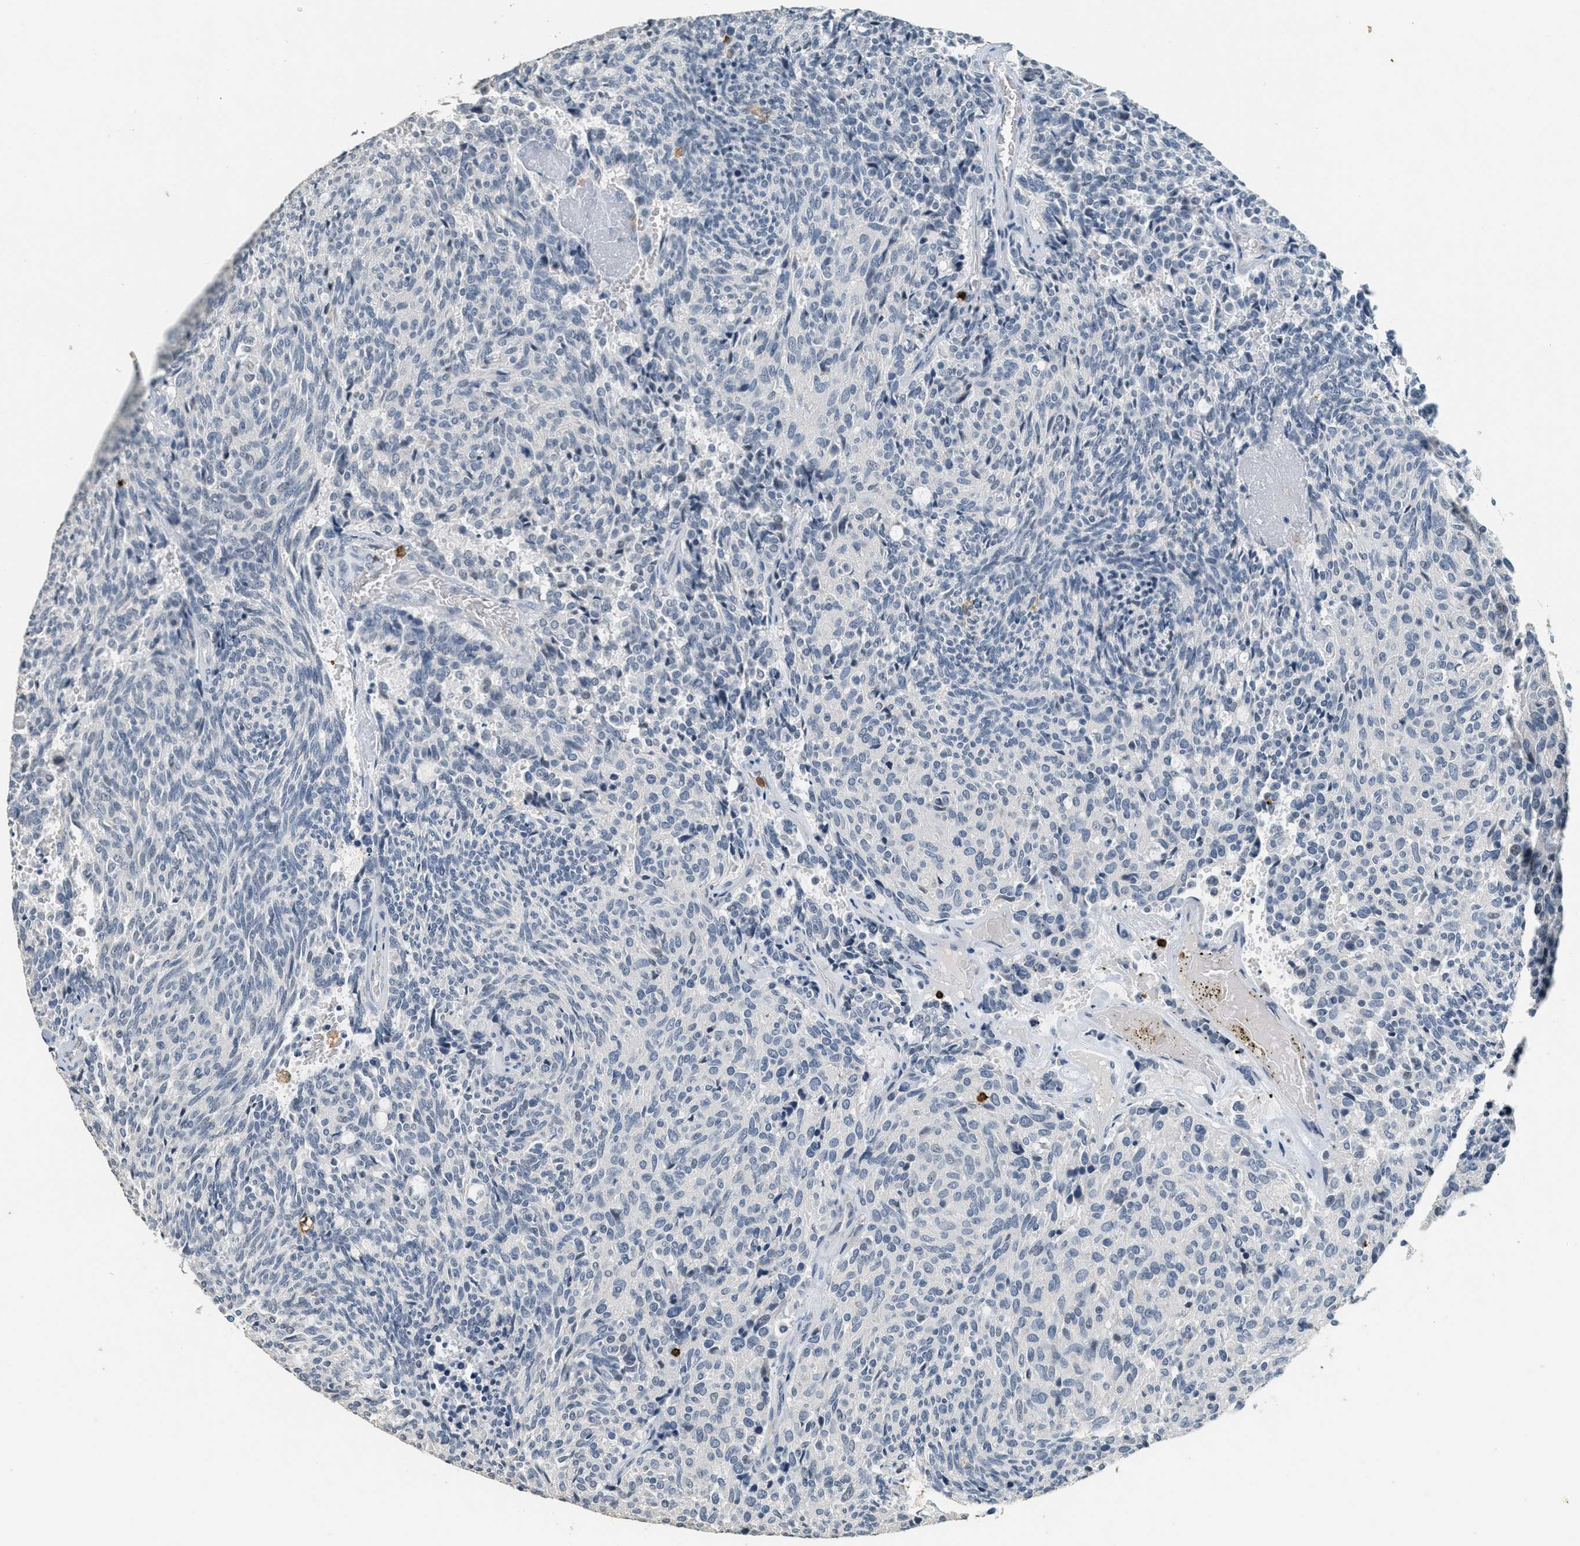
{"staining": {"intensity": "negative", "quantity": "none", "location": "none"}, "tissue": "carcinoid", "cell_type": "Tumor cells", "image_type": "cancer", "snomed": [{"axis": "morphology", "description": "Carcinoid, malignant, NOS"}, {"axis": "topography", "description": "Pancreas"}], "caption": "This is a micrograph of immunohistochemistry staining of carcinoid, which shows no staining in tumor cells.", "gene": "LSP1", "patient": {"sex": "female", "age": 54}}